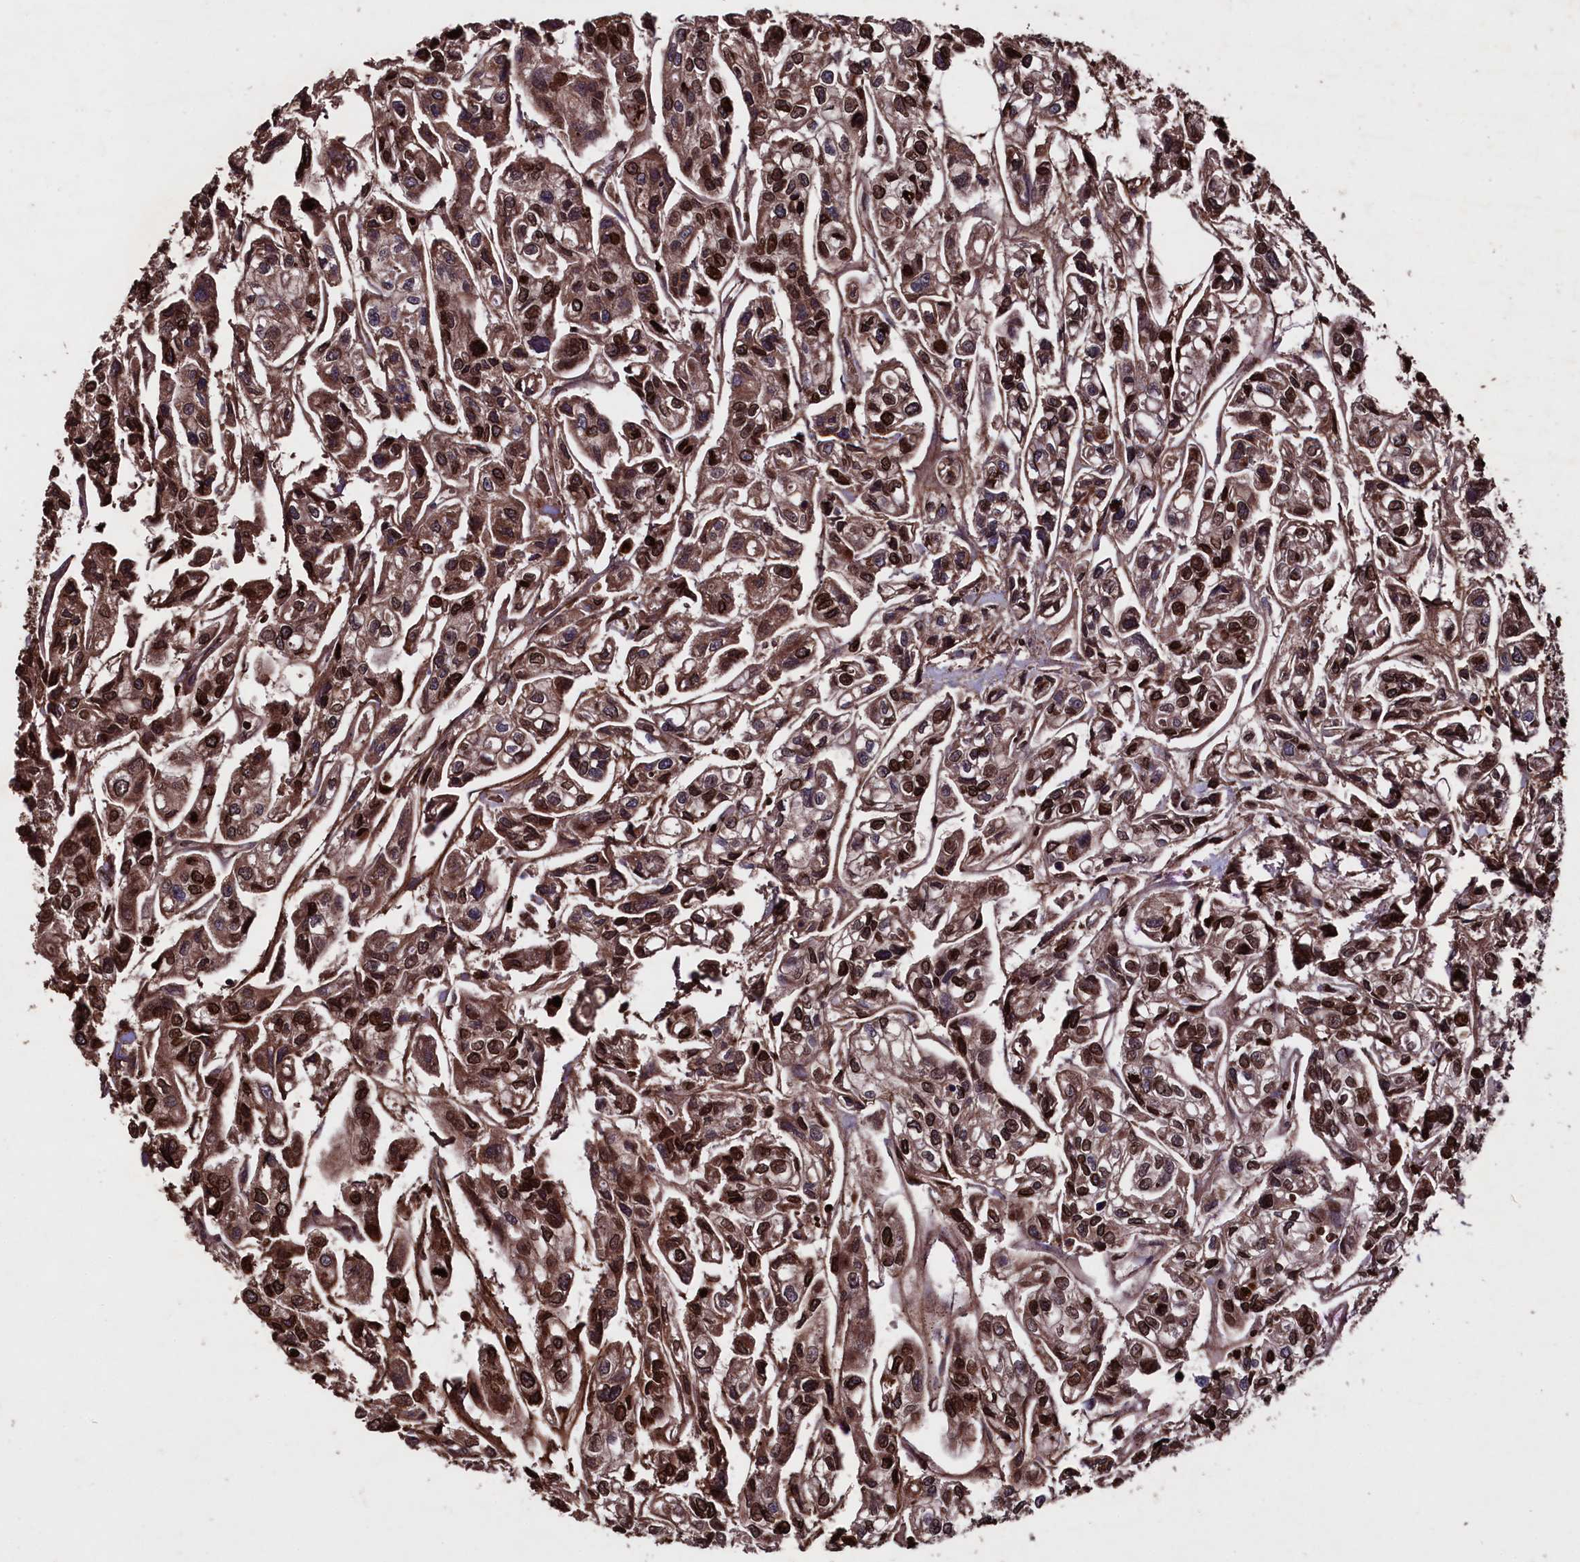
{"staining": {"intensity": "moderate", "quantity": ">75%", "location": "cytoplasmic/membranous,nuclear"}, "tissue": "urothelial cancer", "cell_type": "Tumor cells", "image_type": "cancer", "snomed": [{"axis": "morphology", "description": "Urothelial carcinoma, High grade"}, {"axis": "topography", "description": "Urinary bladder"}], "caption": "Immunohistochemistry (IHC) (DAB) staining of human urothelial cancer demonstrates moderate cytoplasmic/membranous and nuclear protein staining in about >75% of tumor cells. (IHC, brightfield microscopy, high magnification).", "gene": "MYO1H", "patient": {"sex": "male", "age": 67}}